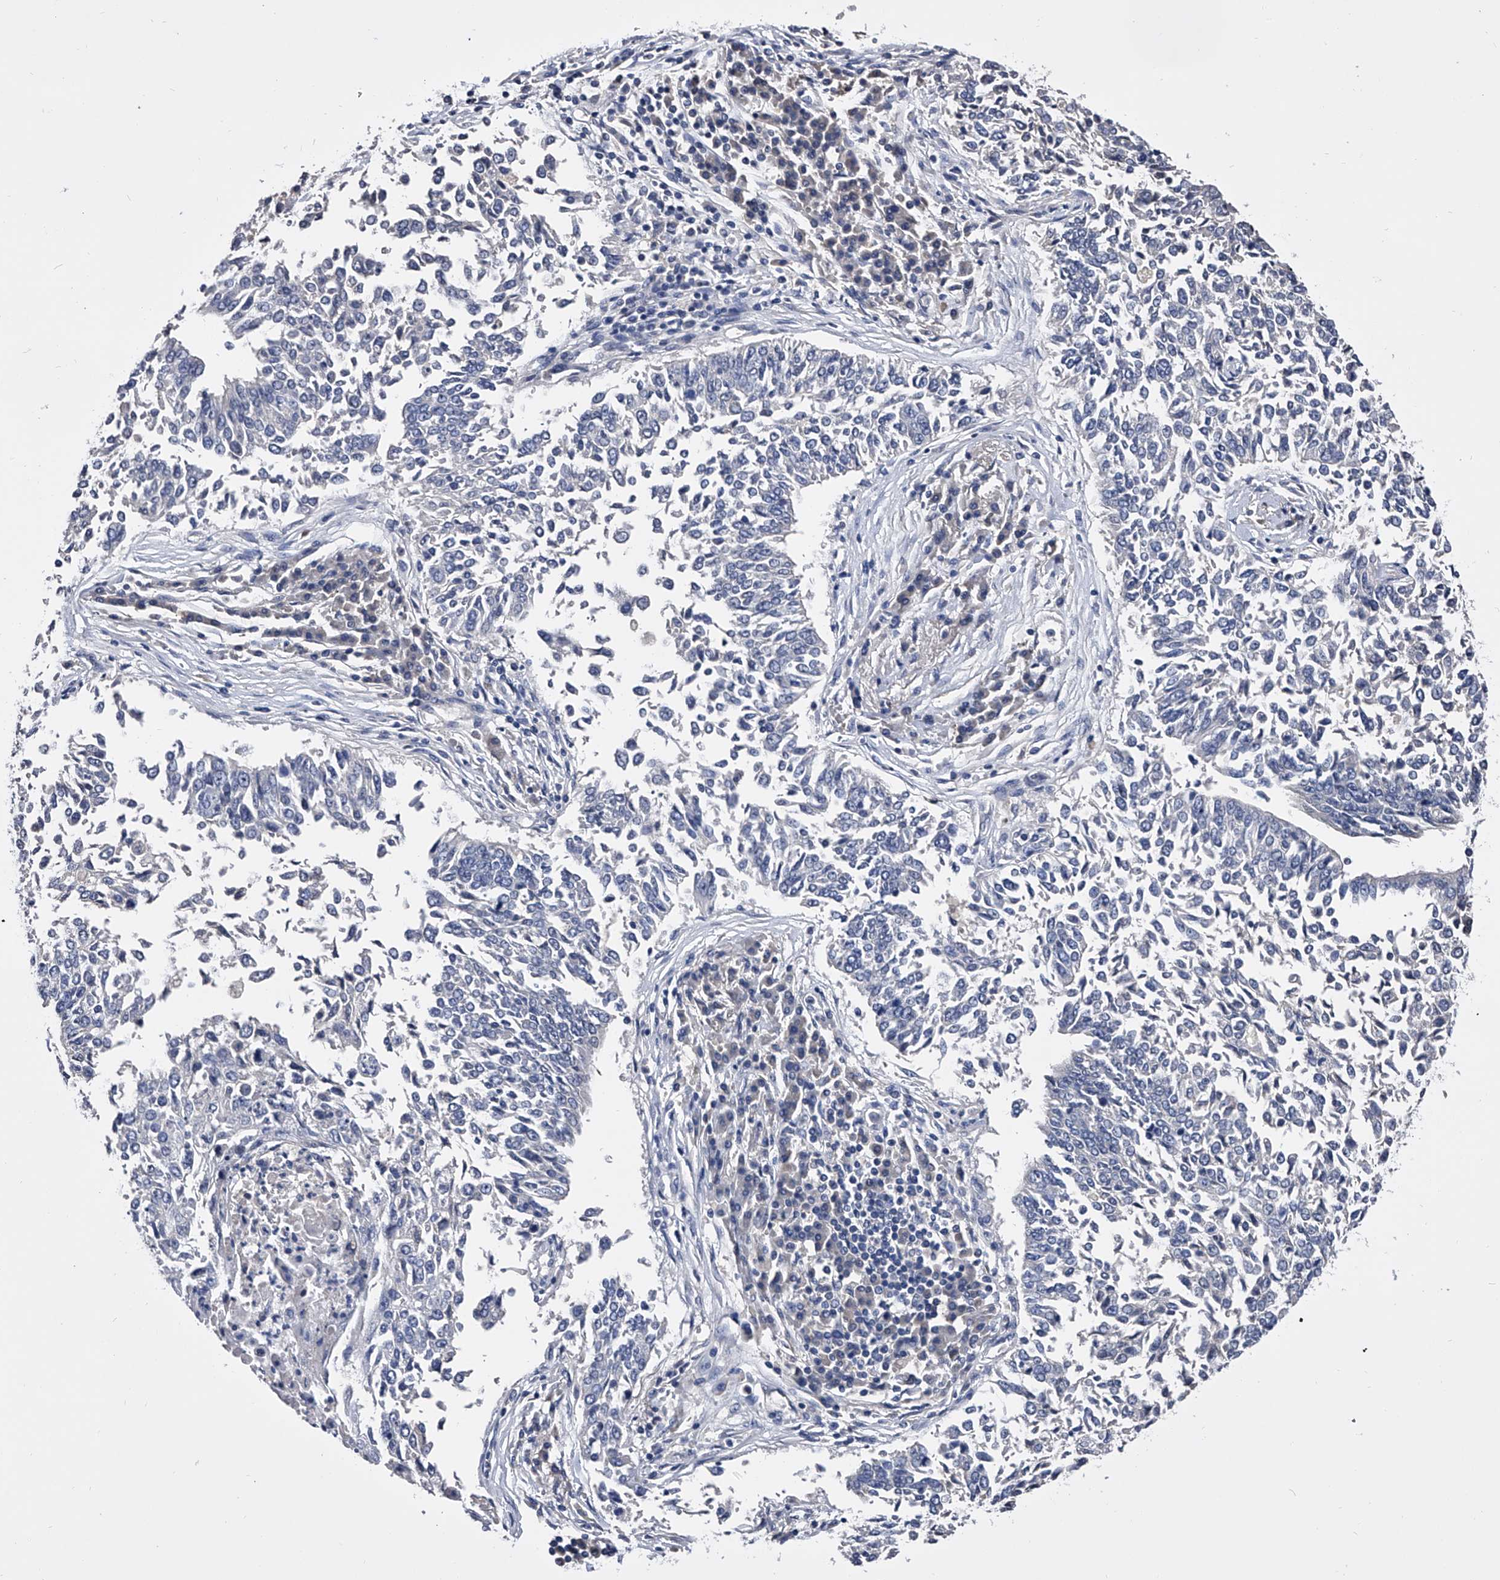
{"staining": {"intensity": "negative", "quantity": "none", "location": "none"}, "tissue": "lung cancer", "cell_type": "Tumor cells", "image_type": "cancer", "snomed": [{"axis": "morphology", "description": "Normal tissue, NOS"}, {"axis": "morphology", "description": "Squamous cell carcinoma, NOS"}, {"axis": "topography", "description": "Cartilage tissue"}, {"axis": "topography", "description": "Bronchus"}, {"axis": "topography", "description": "Lung"}, {"axis": "topography", "description": "Peripheral nerve tissue"}], "caption": "The photomicrograph exhibits no significant expression in tumor cells of squamous cell carcinoma (lung).", "gene": "EFCAB7", "patient": {"sex": "female", "age": 49}}